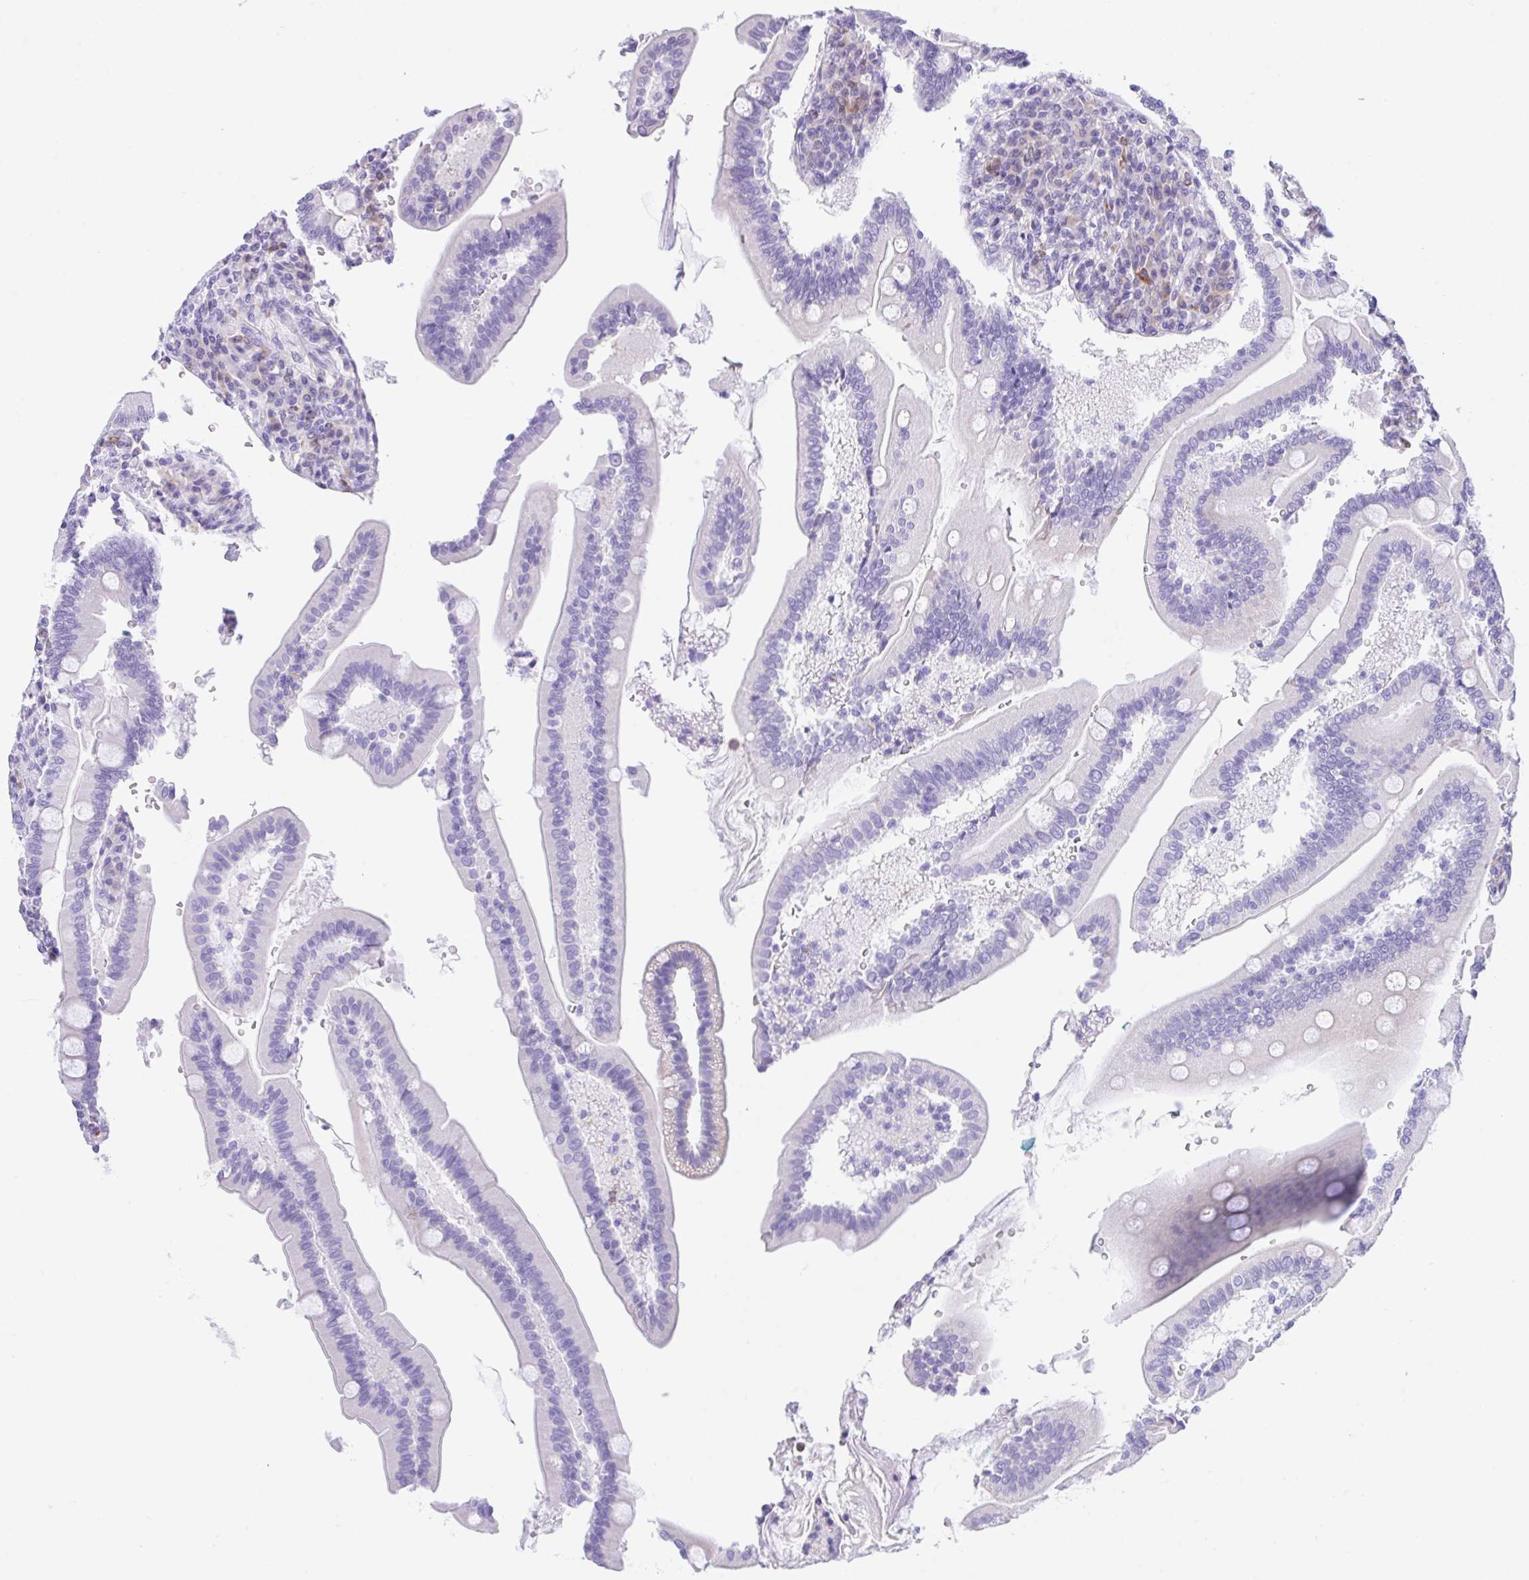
{"staining": {"intensity": "negative", "quantity": "none", "location": "none"}, "tissue": "duodenum", "cell_type": "Glandular cells", "image_type": "normal", "snomed": [{"axis": "morphology", "description": "Normal tissue, NOS"}, {"axis": "topography", "description": "Duodenum"}], "caption": "Histopathology image shows no significant protein expression in glandular cells of unremarkable duodenum. The staining is performed using DAB (3,3'-diaminobenzidine) brown chromogen with nuclei counter-stained in using hematoxylin.", "gene": "NCF1", "patient": {"sex": "female", "age": 67}}